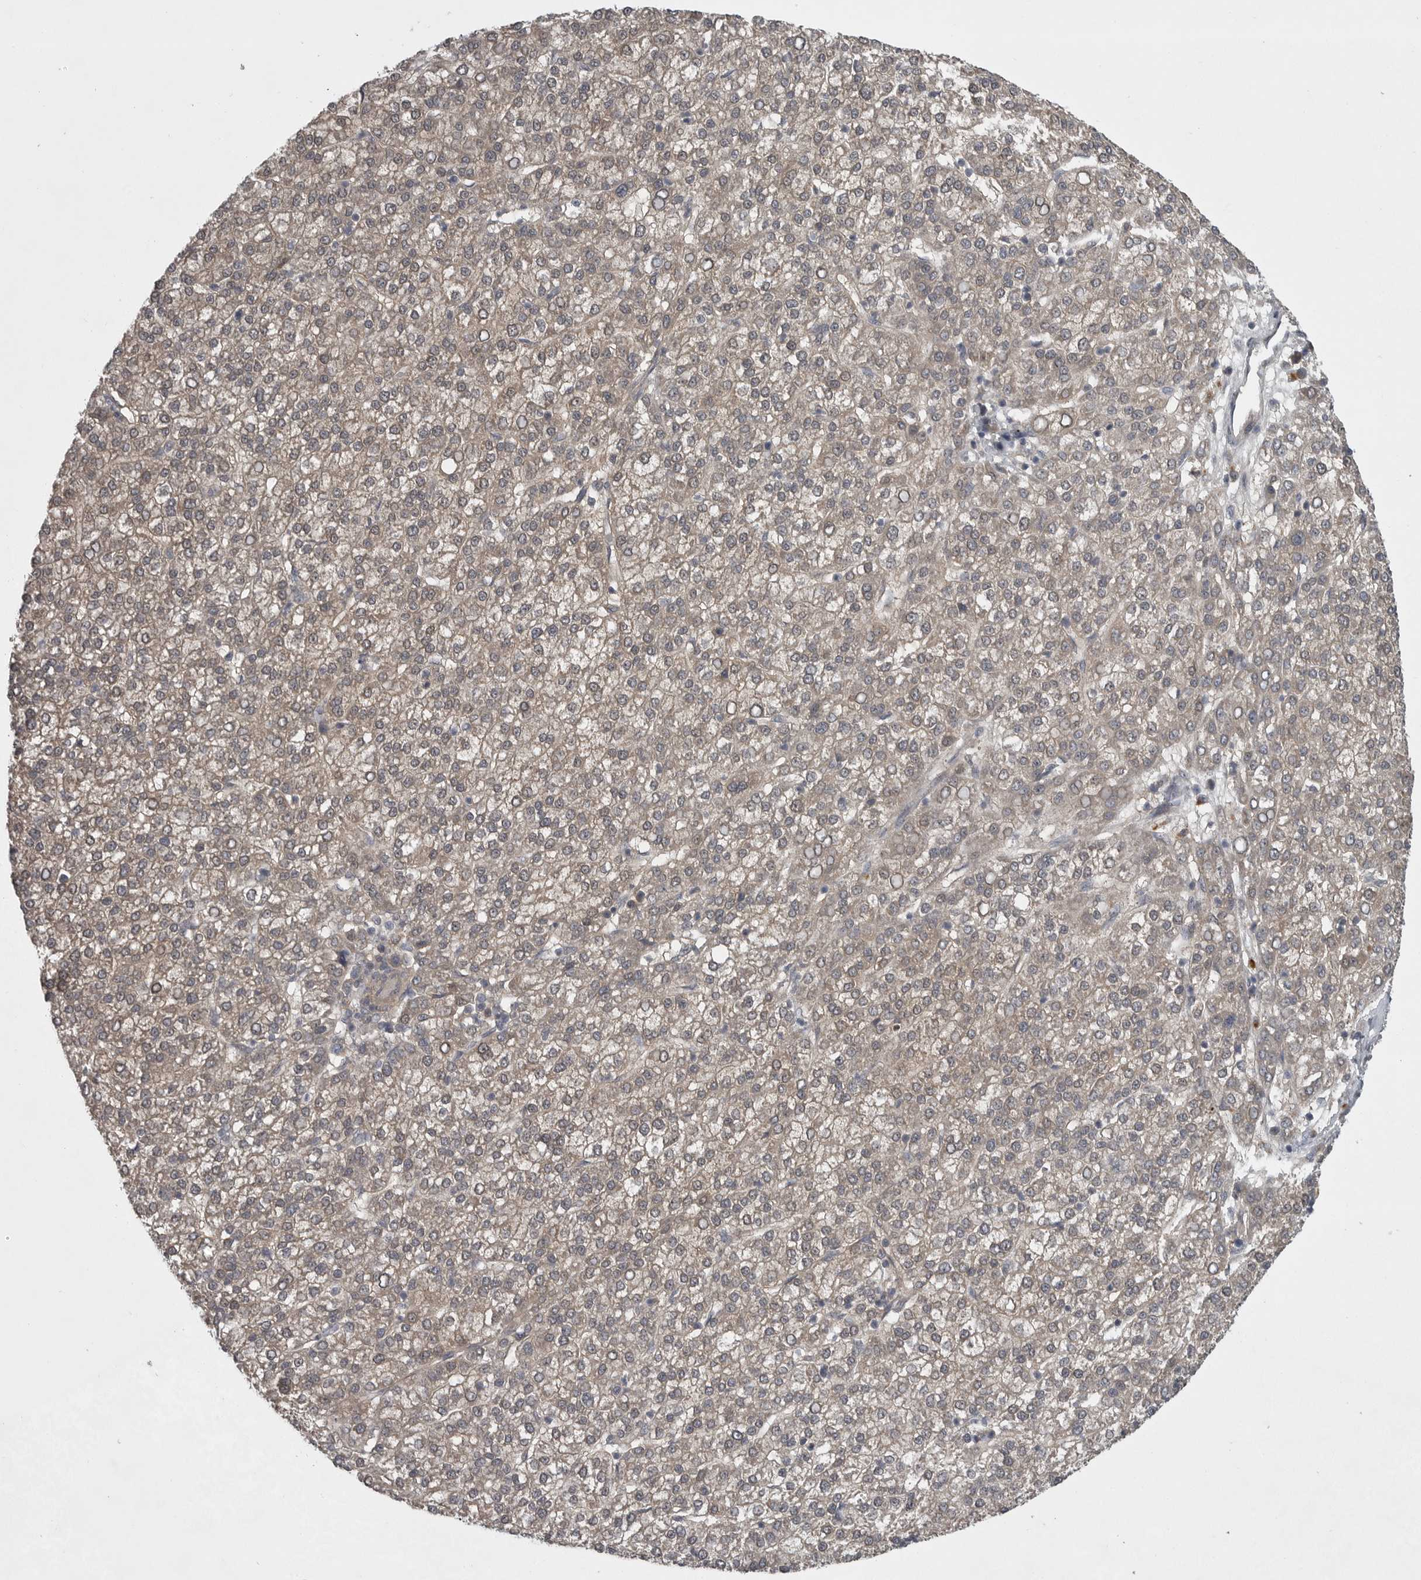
{"staining": {"intensity": "weak", "quantity": "<25%", "location": "cytoplasmic/membranous"}, "tissue": "liver cancer", "cell_type": "Tumor cells", "image_type": "cancer", "snomed": [{"axis": "morphology", "description": "Carcinoma, Hepatocellular, NOS"}, {"axis": "topography", "description": "Liver"}], "caption": "The photomicrograph demonstrates no staining of tumor cells in liver hepatocellular carcinoma. (Stains: DAB (3,3'-diaminobenzidine) immunohistochemistry with hematoxylin counter stain, Microscopy: brightfield microscopy at high magnification).", "gene": "PHF13", "patient": {"sex": "female", "age": 58}}